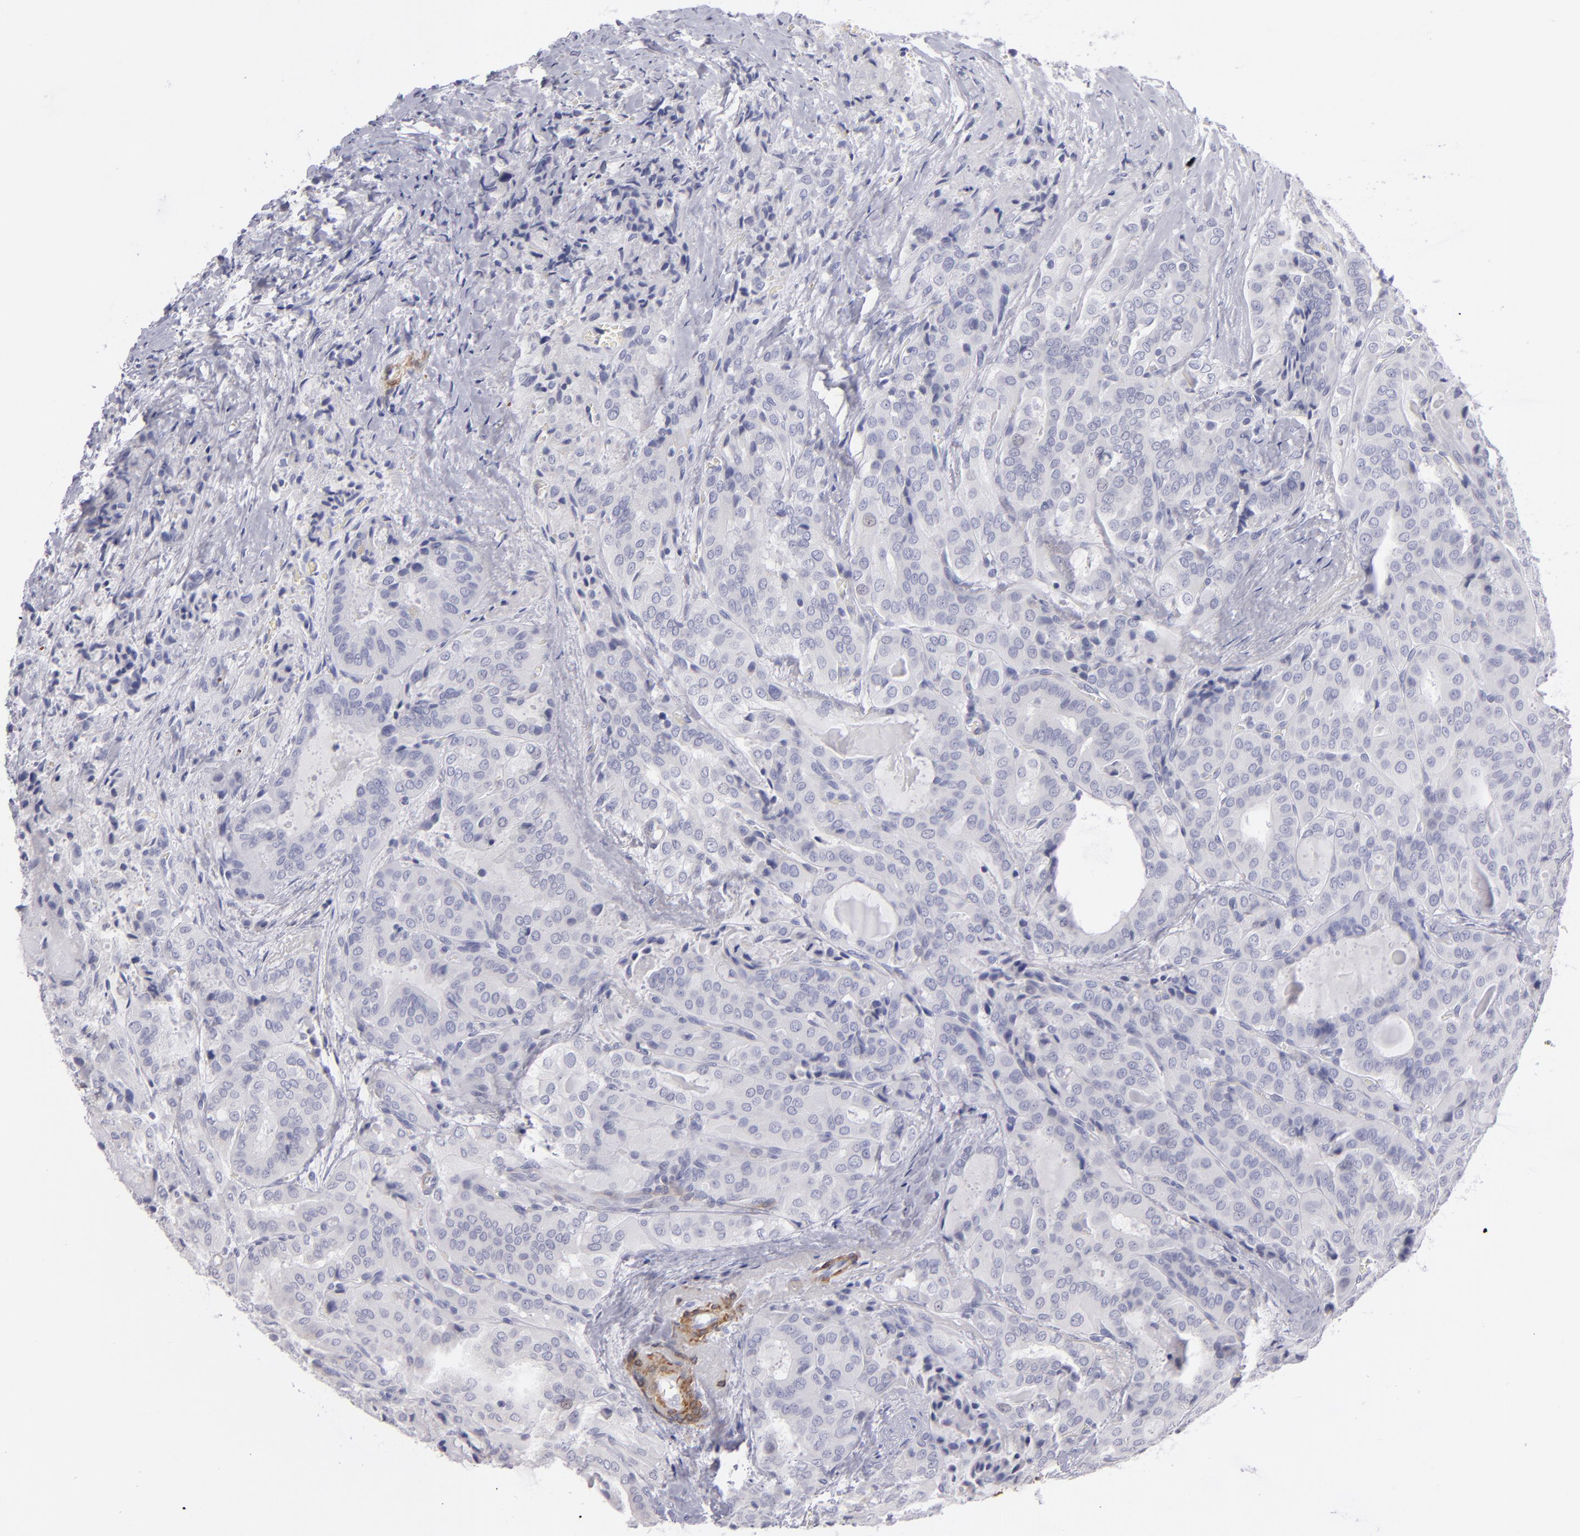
{"staining": {"intensity": "negative", "quantity": "none", "location": "none"}, "tissue": "thyroid cancer", "cell_type": "Tumor cells", "image_type": "cancer", "snomed": [{"axis": "morphology", "description": "Papillary adenocarcinoma, NOS"}, {"axis": "topography", "description": "Thyroid gland"}], "caption": "Histopathology image shows no significant protein staining in tumor cells of thyroid cancer.", "gene": "MYH11", "patient": {"sex": "female", "age": 71}}